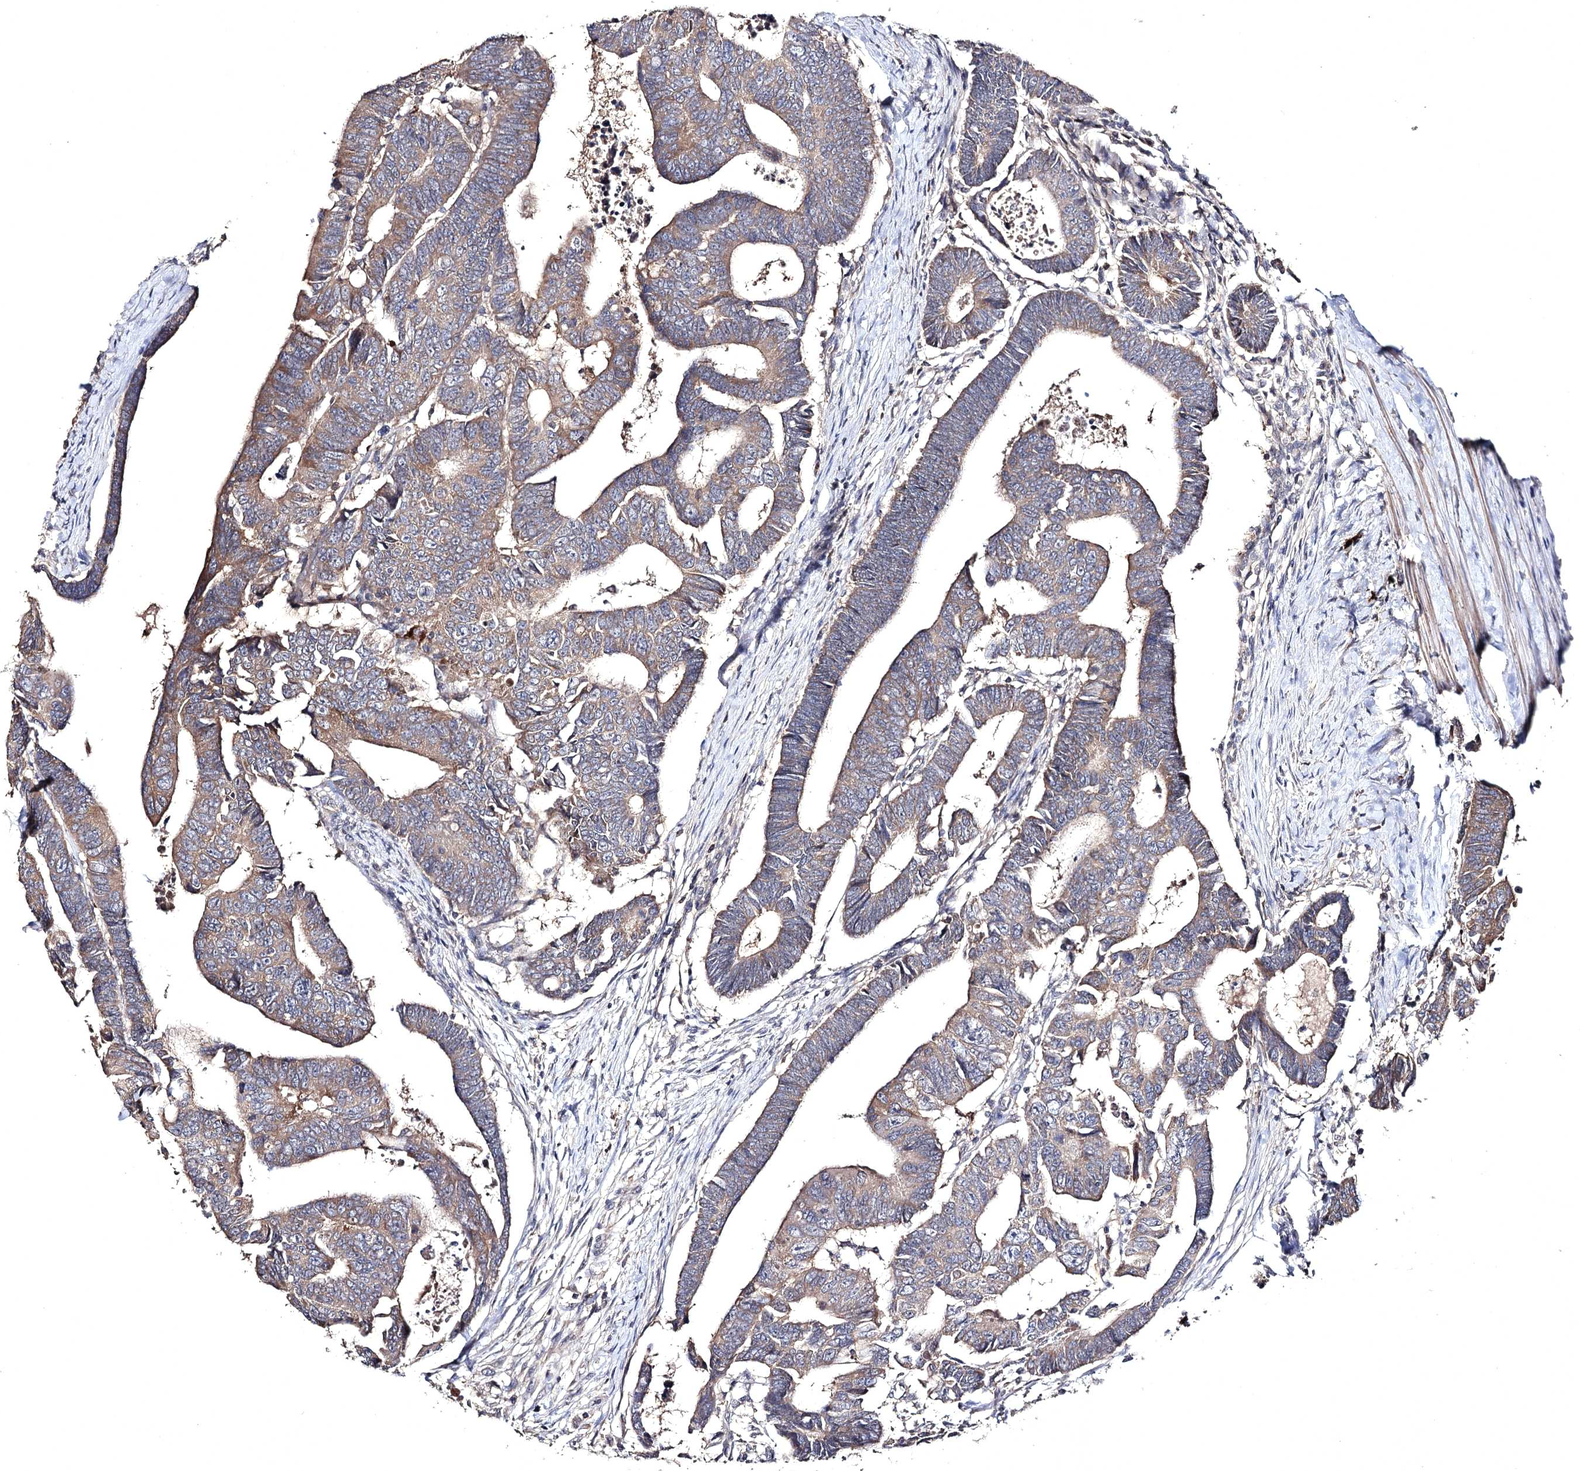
{"staining": {"intensity": "weak", "quantity": ">75%", "location": "cytoplasmic/membranous"}, "tissue": "colorectal cancer", "cell_type": "Tumor cells", "image_type": "cancer", "snomed": [{"axis": "morphology", "description": "Adenocarcinoma, NOS"}, {"axis": "topography", "description": "Rectum"}], "caption": "This is a micrograph of immunohistochemistry (IHC) staining of adenocarcinoma (colorectal), which shows weak expression in the cytoplasmic/membranous of tumor cells.", "gene": "SEMA4G", "patient": {"sex": "female", "age": 65}}